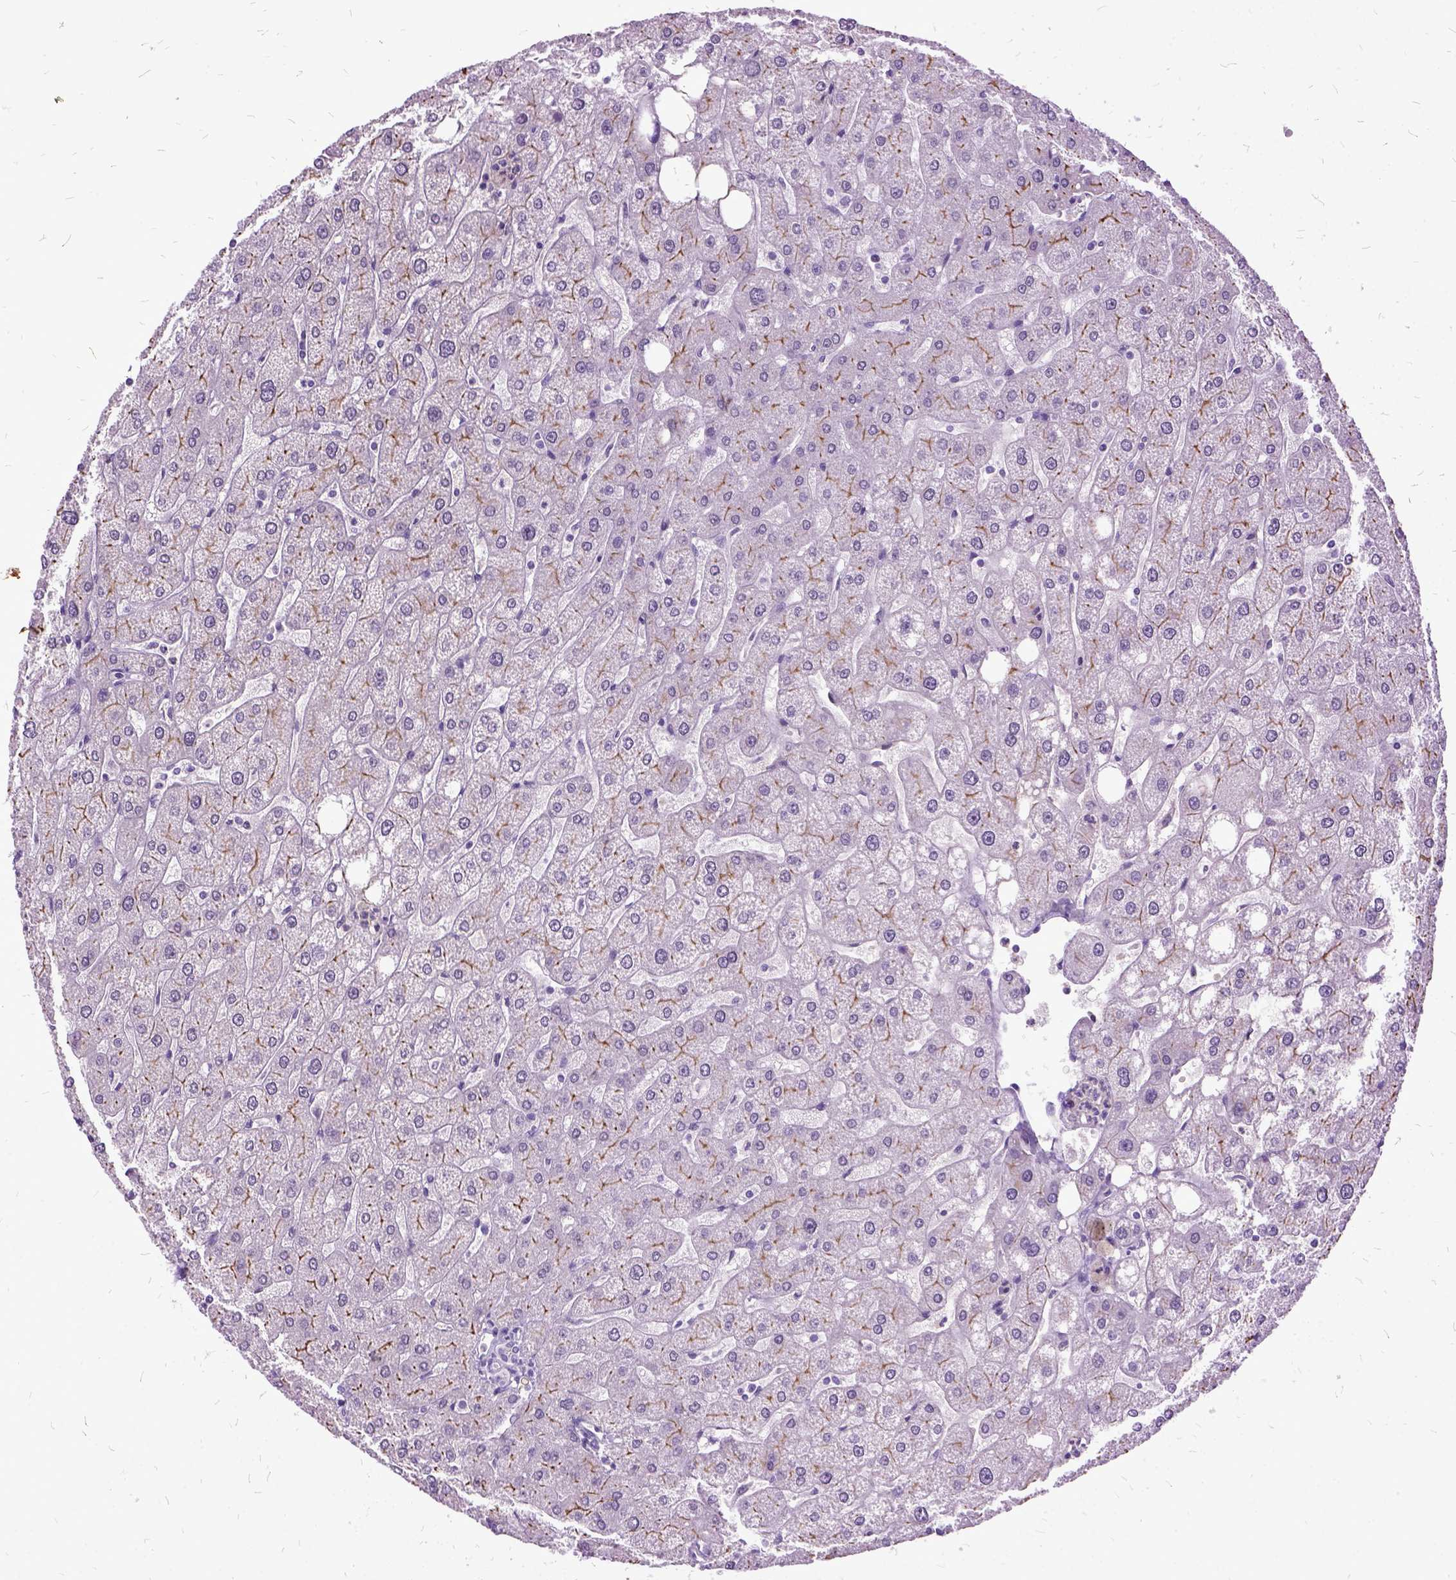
{"staining": {"intensity": "negative", "quantity": "none", "location": "none"}, "tissue": "liver", "cell_type": "Cholangiocytes", "image_type": "normal", "snomed": [{"axis": "morphology", "description": "Normal tissue, NOS"}, {"axis": "topography", "description": "Liver"}], "caption": "Normal liver was stained to show a protein in brown. There is no significant positivity in cholangiocytes. (Brightfield microscopy of DAB (3,3'-diaminobenzidine) immunohistochemistry at high magnification).", "gene": "MME", "patient": {"sex": "male", "age": 67}}